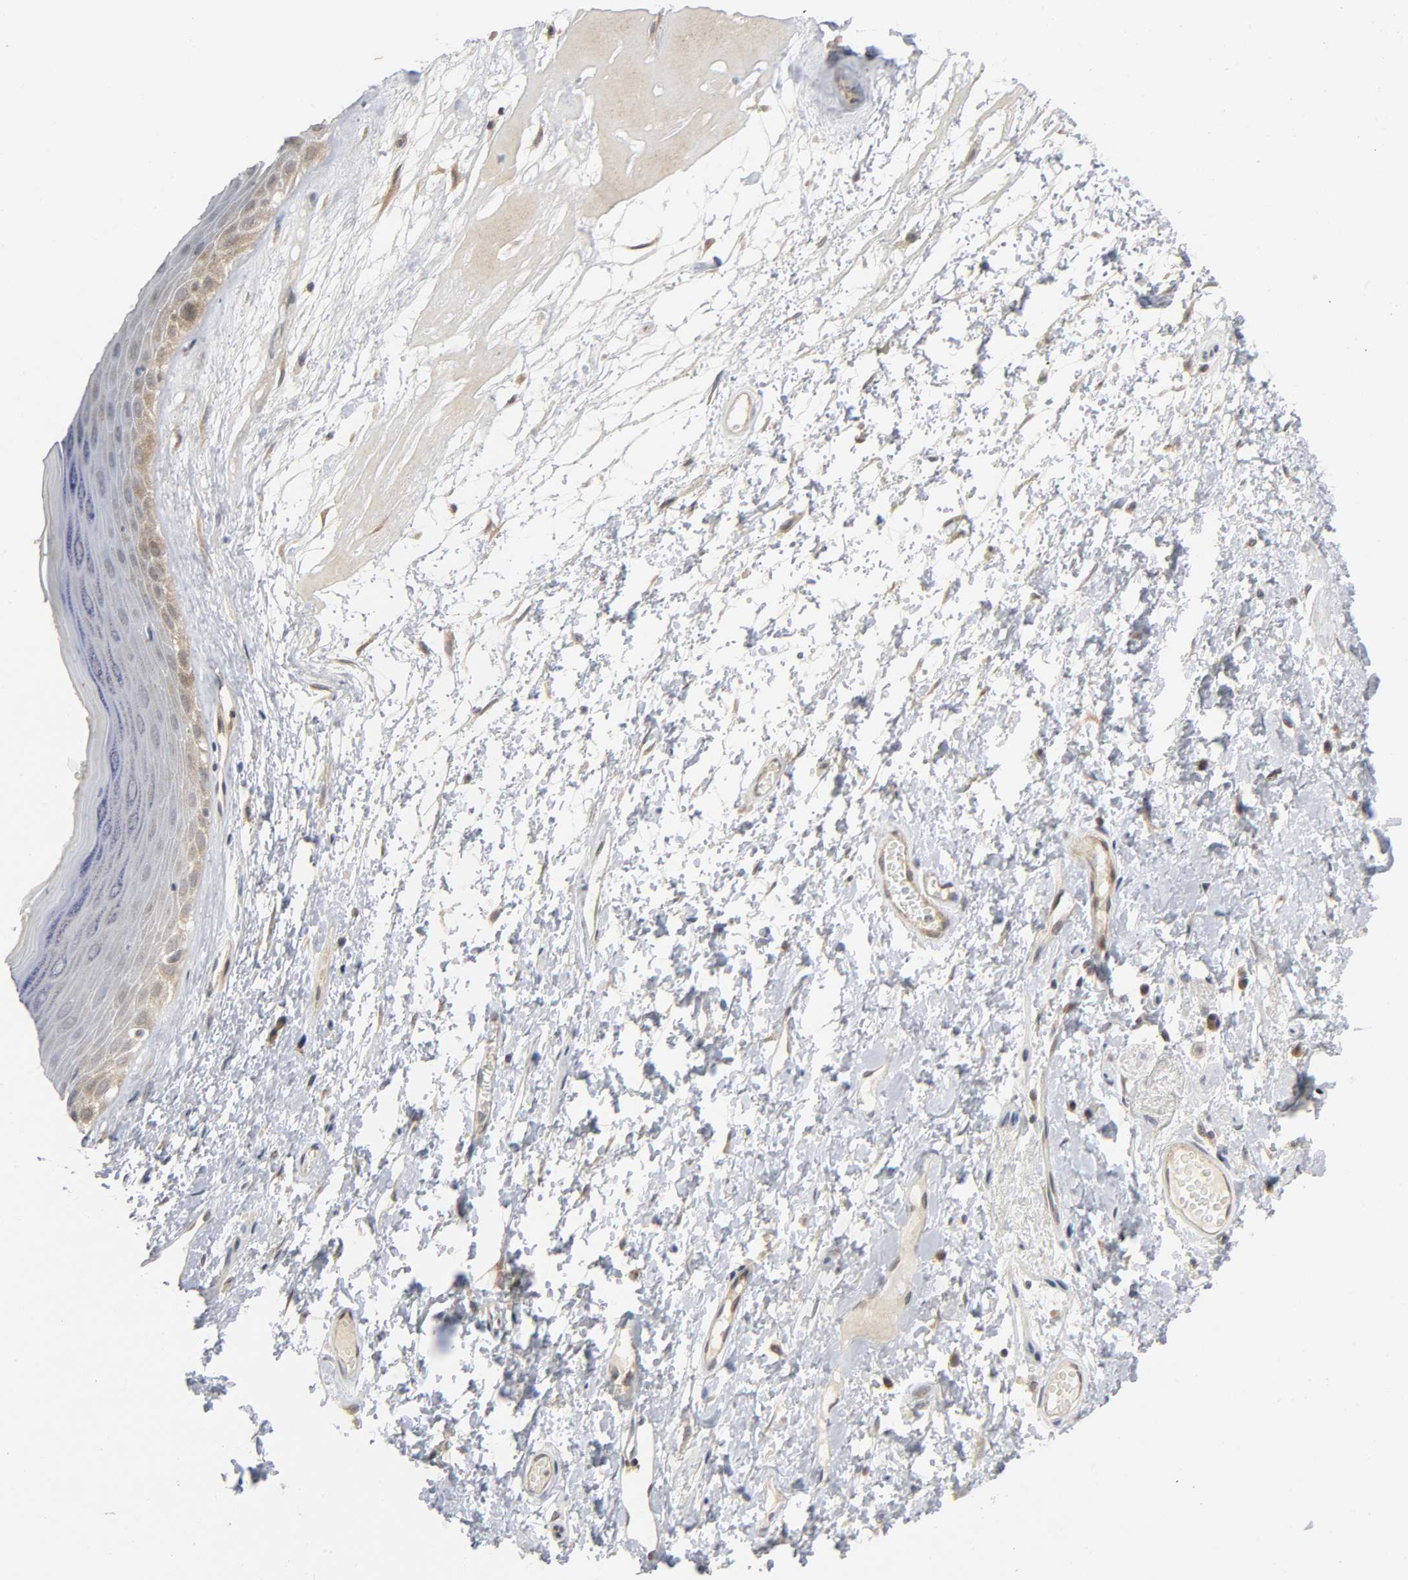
{"staining": {"intensity": "moderate", "quantity": ">75%", "location": "cytoplasmic/membranous"}, "tissue": "skin", "cell_type": "Epidermal cells", "image_type": "normal", "snomed": [{"axis": "morphology", "description": "Normal tissue, NOS"}, {"axis": "morphology", "description": "Inflammation, NOS"}, {"axis": "topography", "description": "Vulva"}], "caption": "Immunohistochemical staining of unremarkable skin shows medium levels of moderate cytoplasmic/membranous expression in approximately >75% of epidermal cells.", "gene": "MAPK8", "patient": {"sex": "female", "age": 84}}